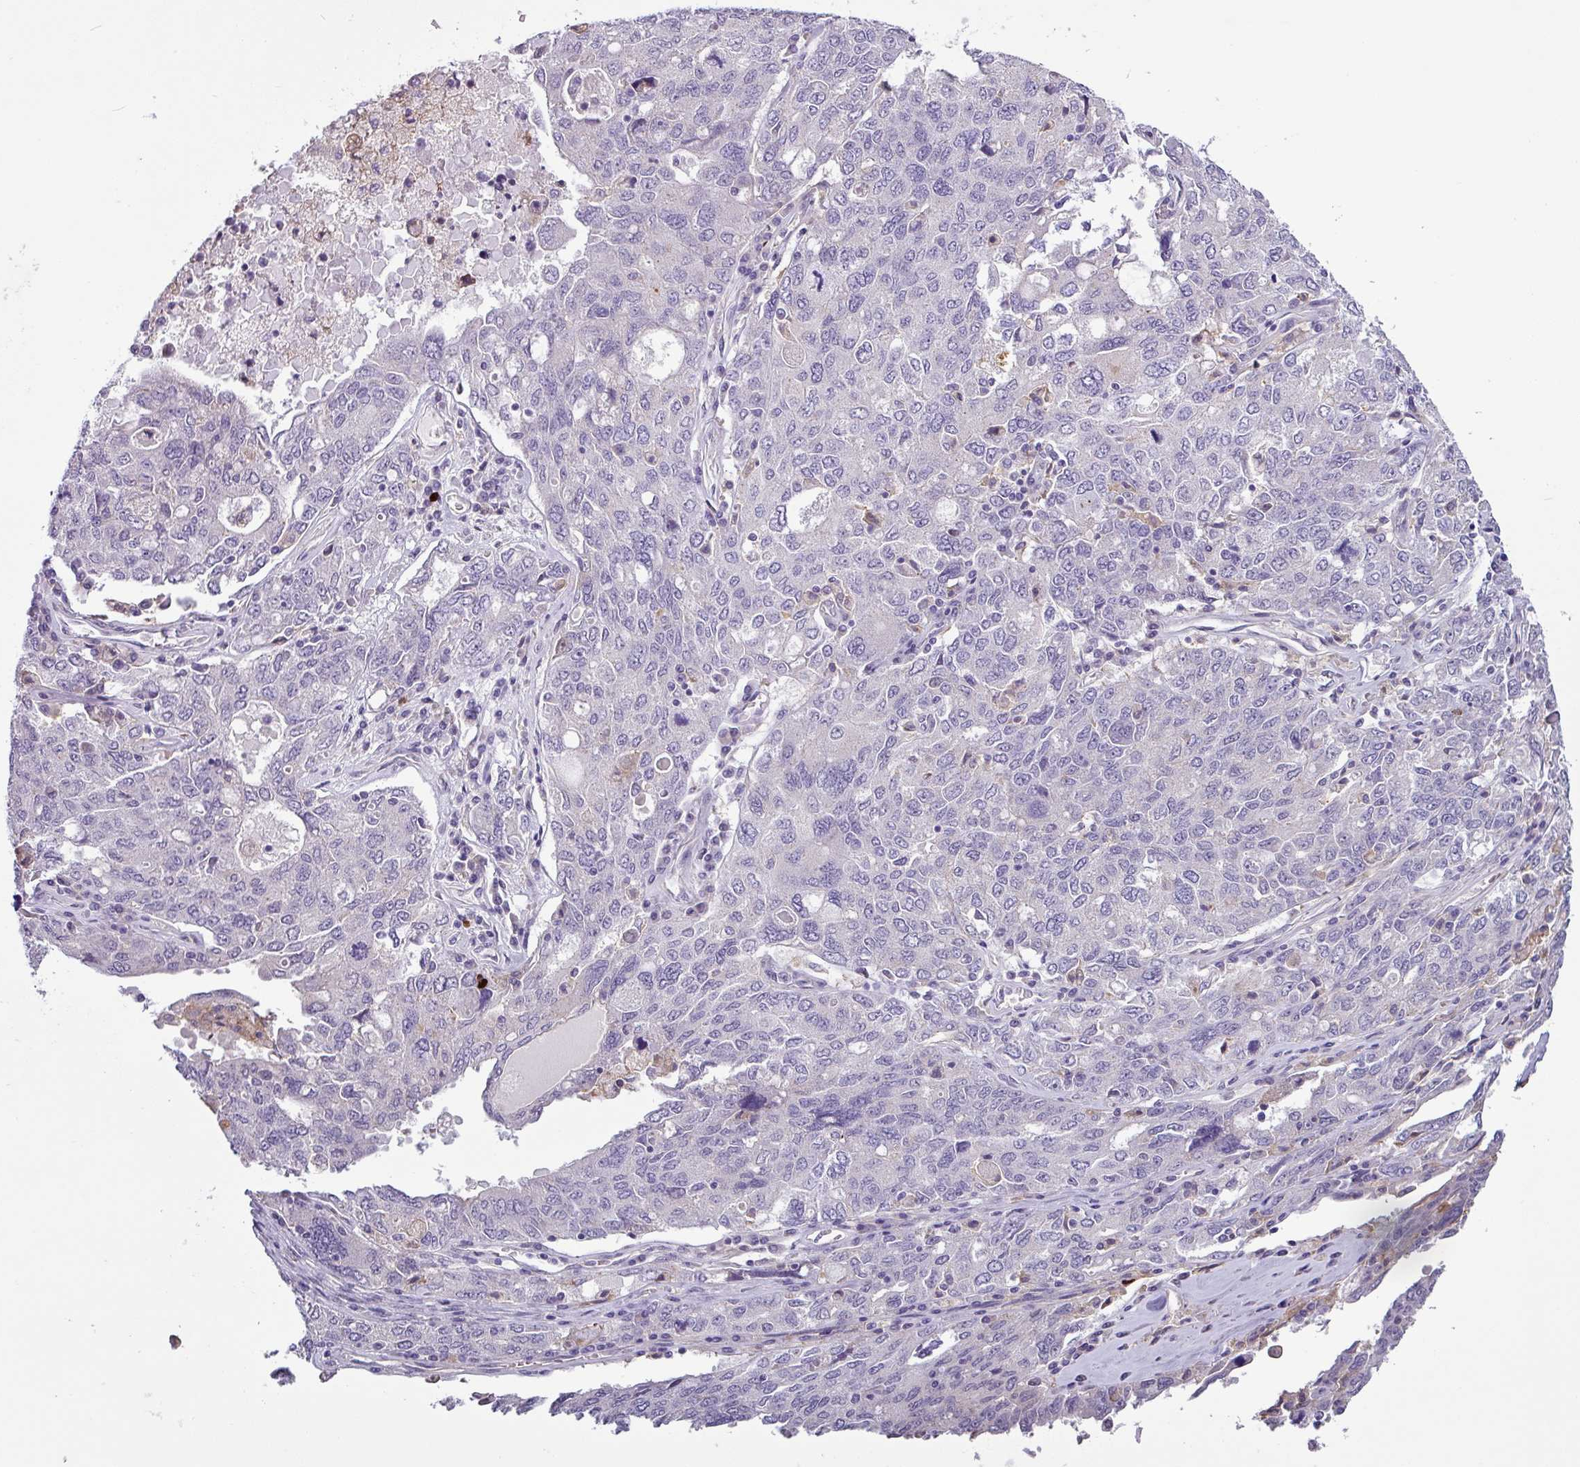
{"staining": {"intensity": "negative", "quantity": "none", "location": "none"}, "tissue": "ovarian cancer", "cell_type": "Tumor cells", "image_type": "cancer", "snomed": [{"axis": "morphology", "description": "Carcinoma, endometroid"}, {"axis": "topography", "description": "Ovary"}], "caption": "DAB immunohistochemical staining of ovarian endometroid carcinoma exhibits no significant expression in tumor cells. Brightfield microscopy of immunohistochemistry (IHC) stained with DAB (3,3'-diaminobenzidine) (brown) and hematoxylin (blue), captured at high magnification.", "gene": "TMEM178B", "patient": {"sex": "female", "age": 62}}